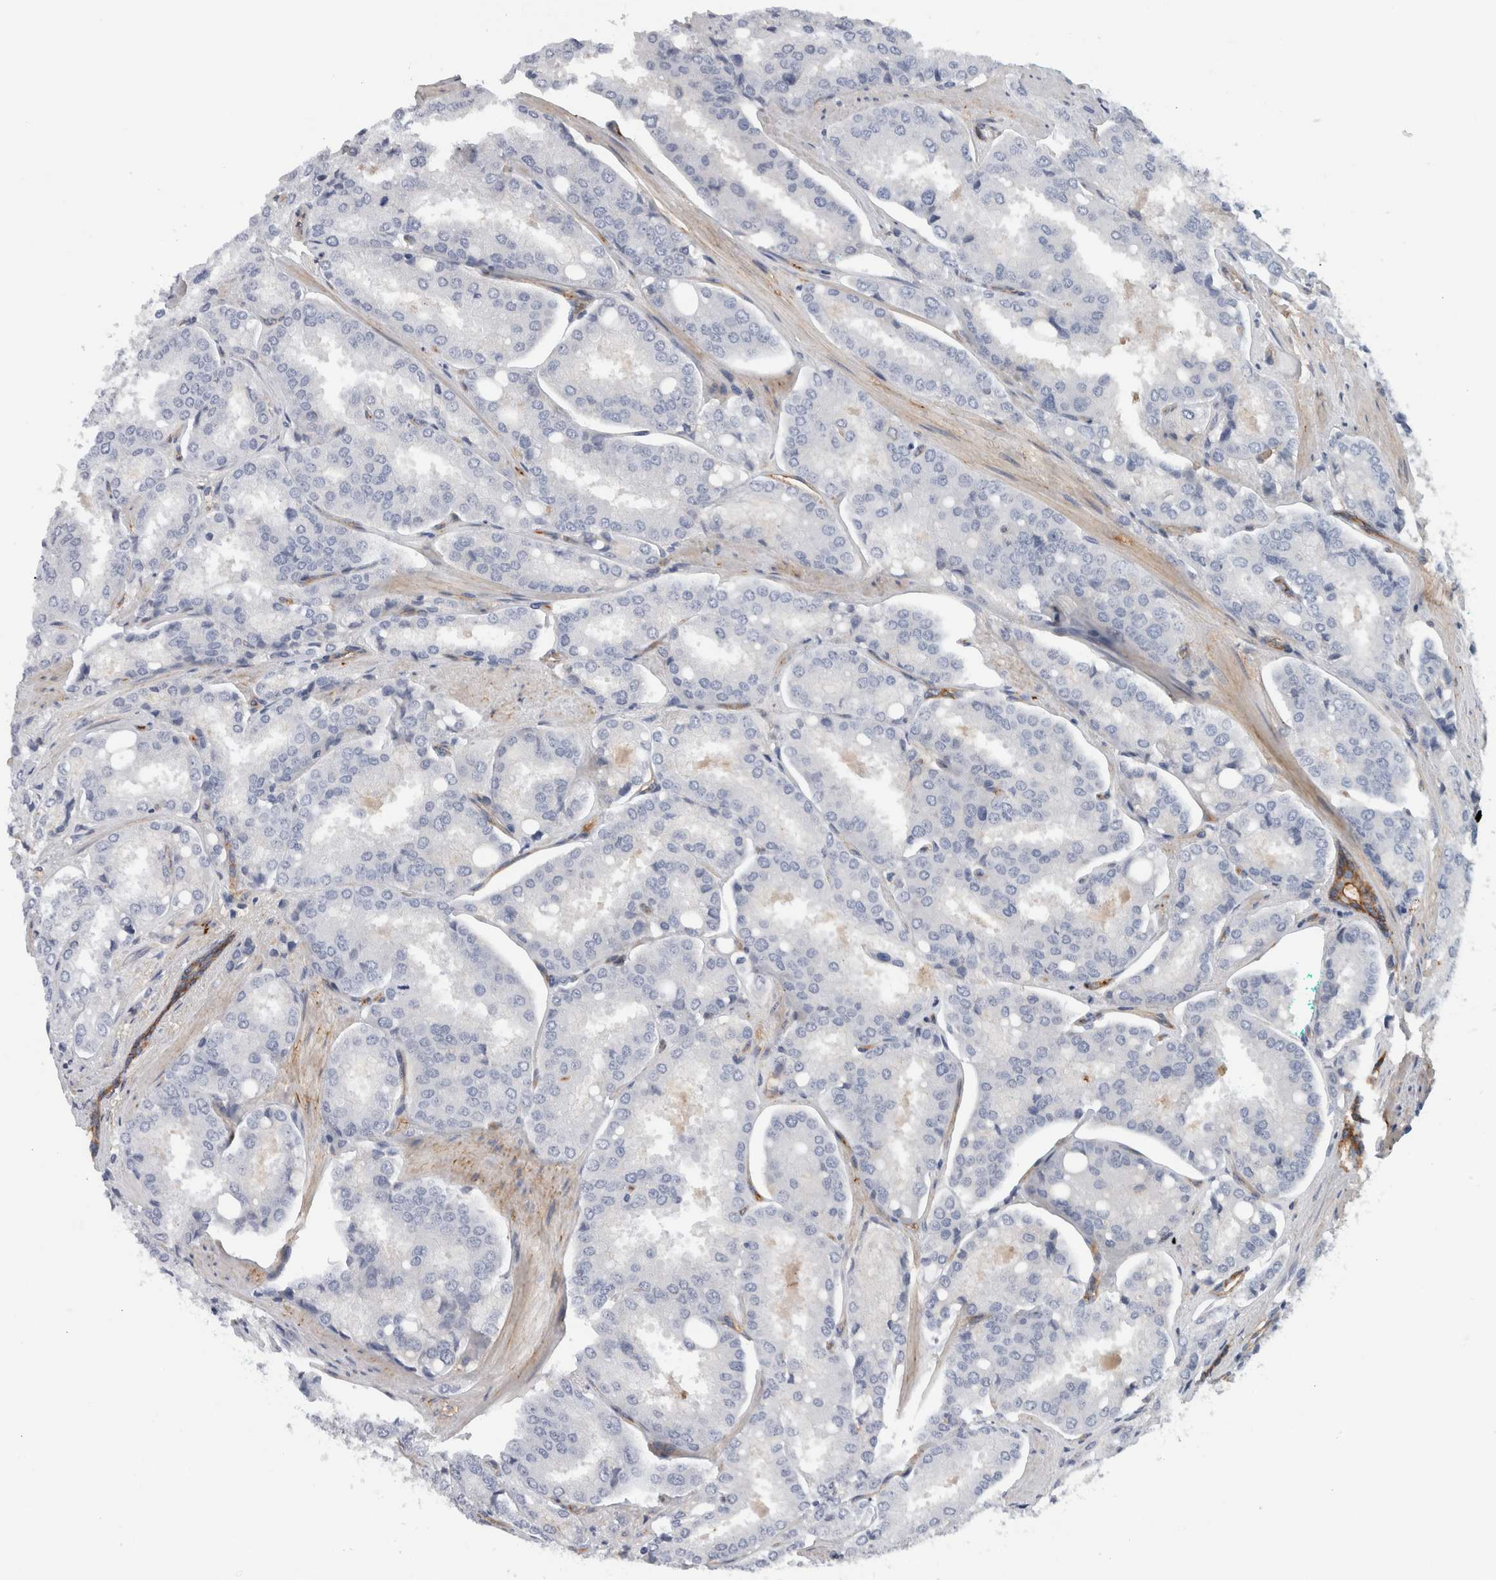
{"staining": {"intensity": "negative", "quantity": "none", "location": "none"}, "tissue": "prostate cancer", "cell_type": "Tumor cells", "image_type": "cancer", "snomed": [{"axis": "morphology", "description": "Adenocarcinoma, High grade"}, {"axis": "topography", "description": "Prostate"}], "caption": "Photomicrograph shows no protein expression in tumor cells of prostate cancer tissue.", "gene": "CD59", "patient": {"sex": "male", "age": 50}}